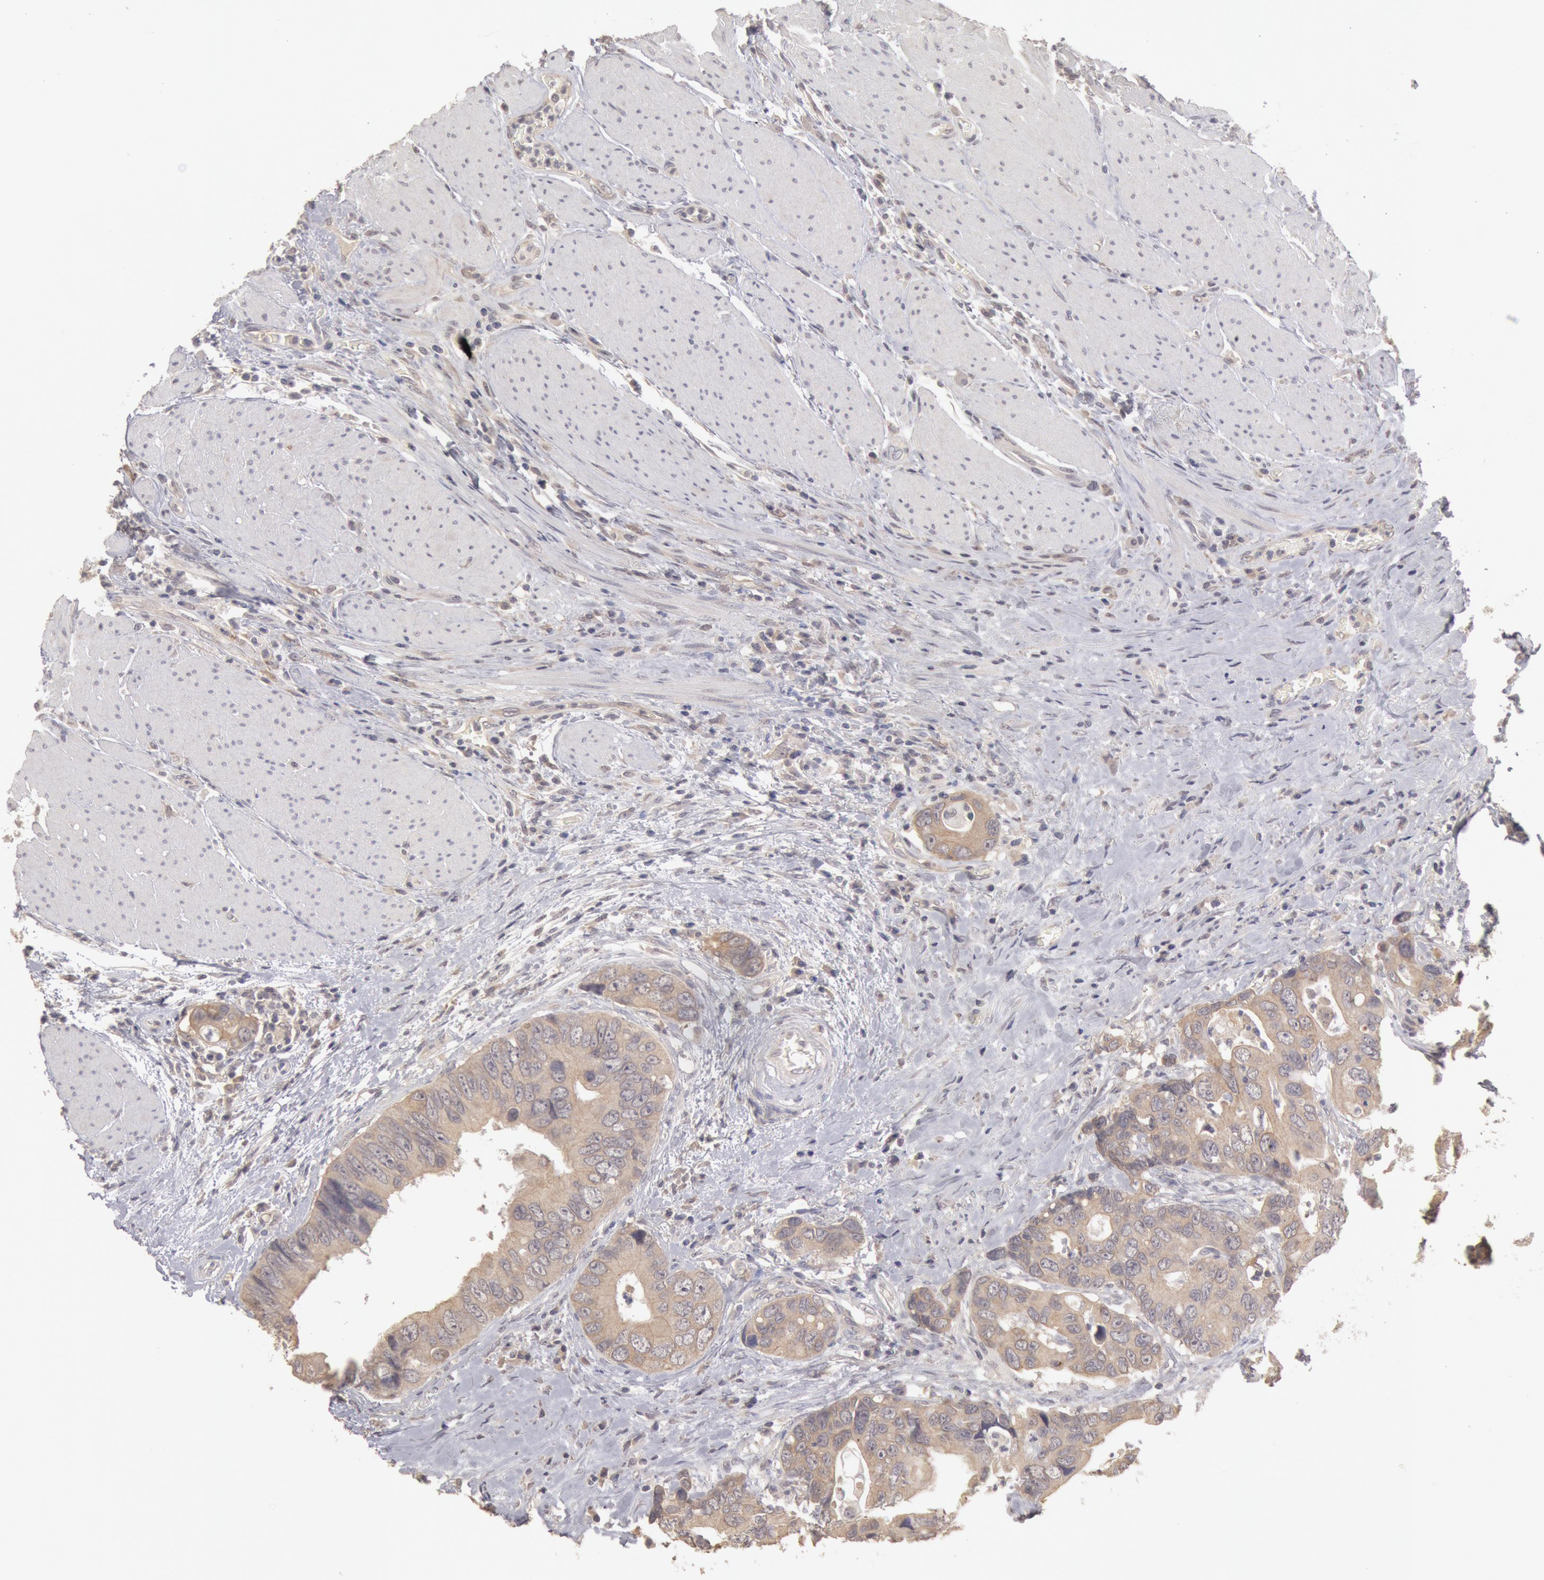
{"staining": {"intensity": "weak", "quantity": ">75%", "location": "cytoplasmic/membranous"}, "tissue": "colorectal cancer", "cell_type": "Tumor cells", "image_type": "cancer", "snomed": [{"axis": "morphology", "description": "Adenocarcinoma, NOS"}, {"axis": "topography", "description": "Rectum"}], "caption": "This is an image of immunohistochemistry staining of colorectal adenocarcinoma, which shows weak staining in the cytoplasmic/membranous of tumor cells.", "gene": "ZFP36L1", "patient": {"sex": "female", "age": 67}}